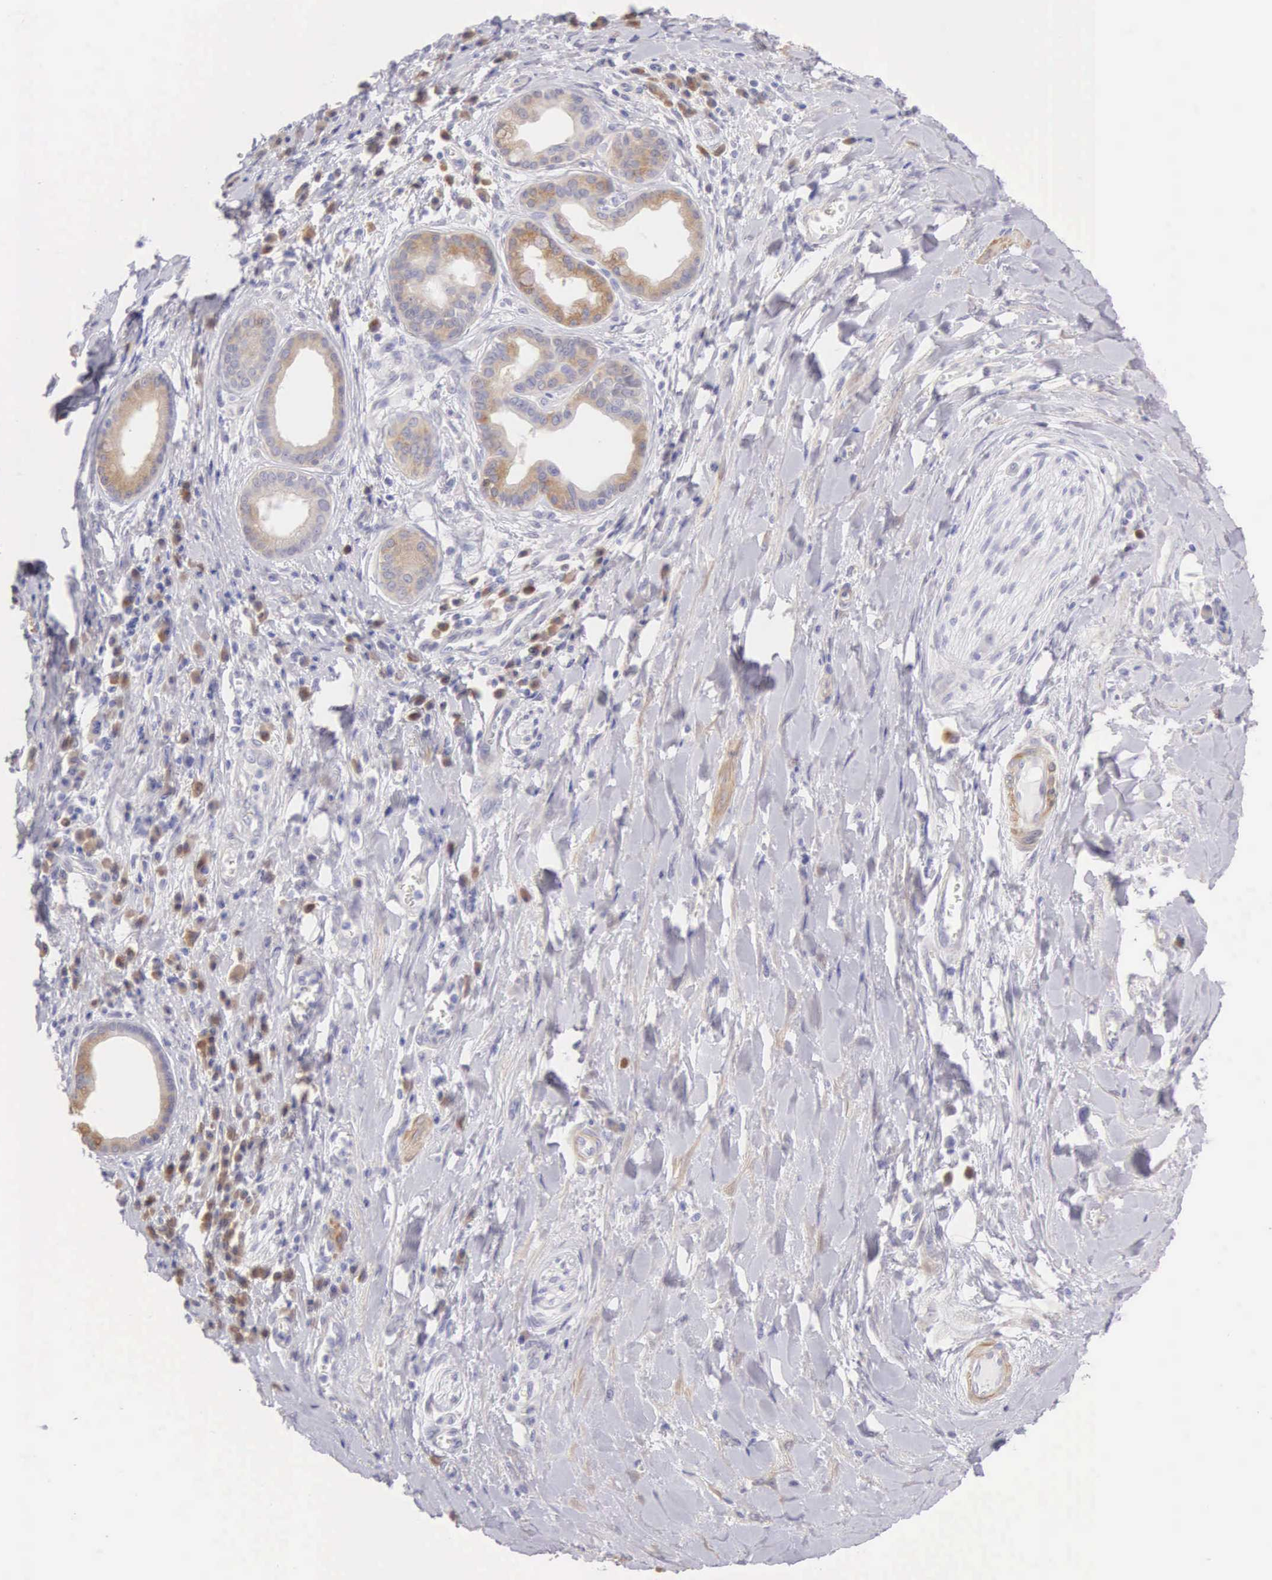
{"staining": {"intensity": "negative", "quantity": "none", "location": "none"}, "tissue": "pancreatic cancer", "cell_type": "Tumor cells", "image_type": "cancer", "snomed": [{"axis": "morphology", "description": "Adenocarcinoma, NOS"}, {"axis": "topography", "description": "Pancreas"}], "caption": "DAB (3,3'-diaminobenzidine) immunohistochemical staining of human pancreatic adenocarcinoma reveals no significant expression in tumor cells.", "gene": "ARFGAP3", "patient": {"sex": "male", "age": 69}}